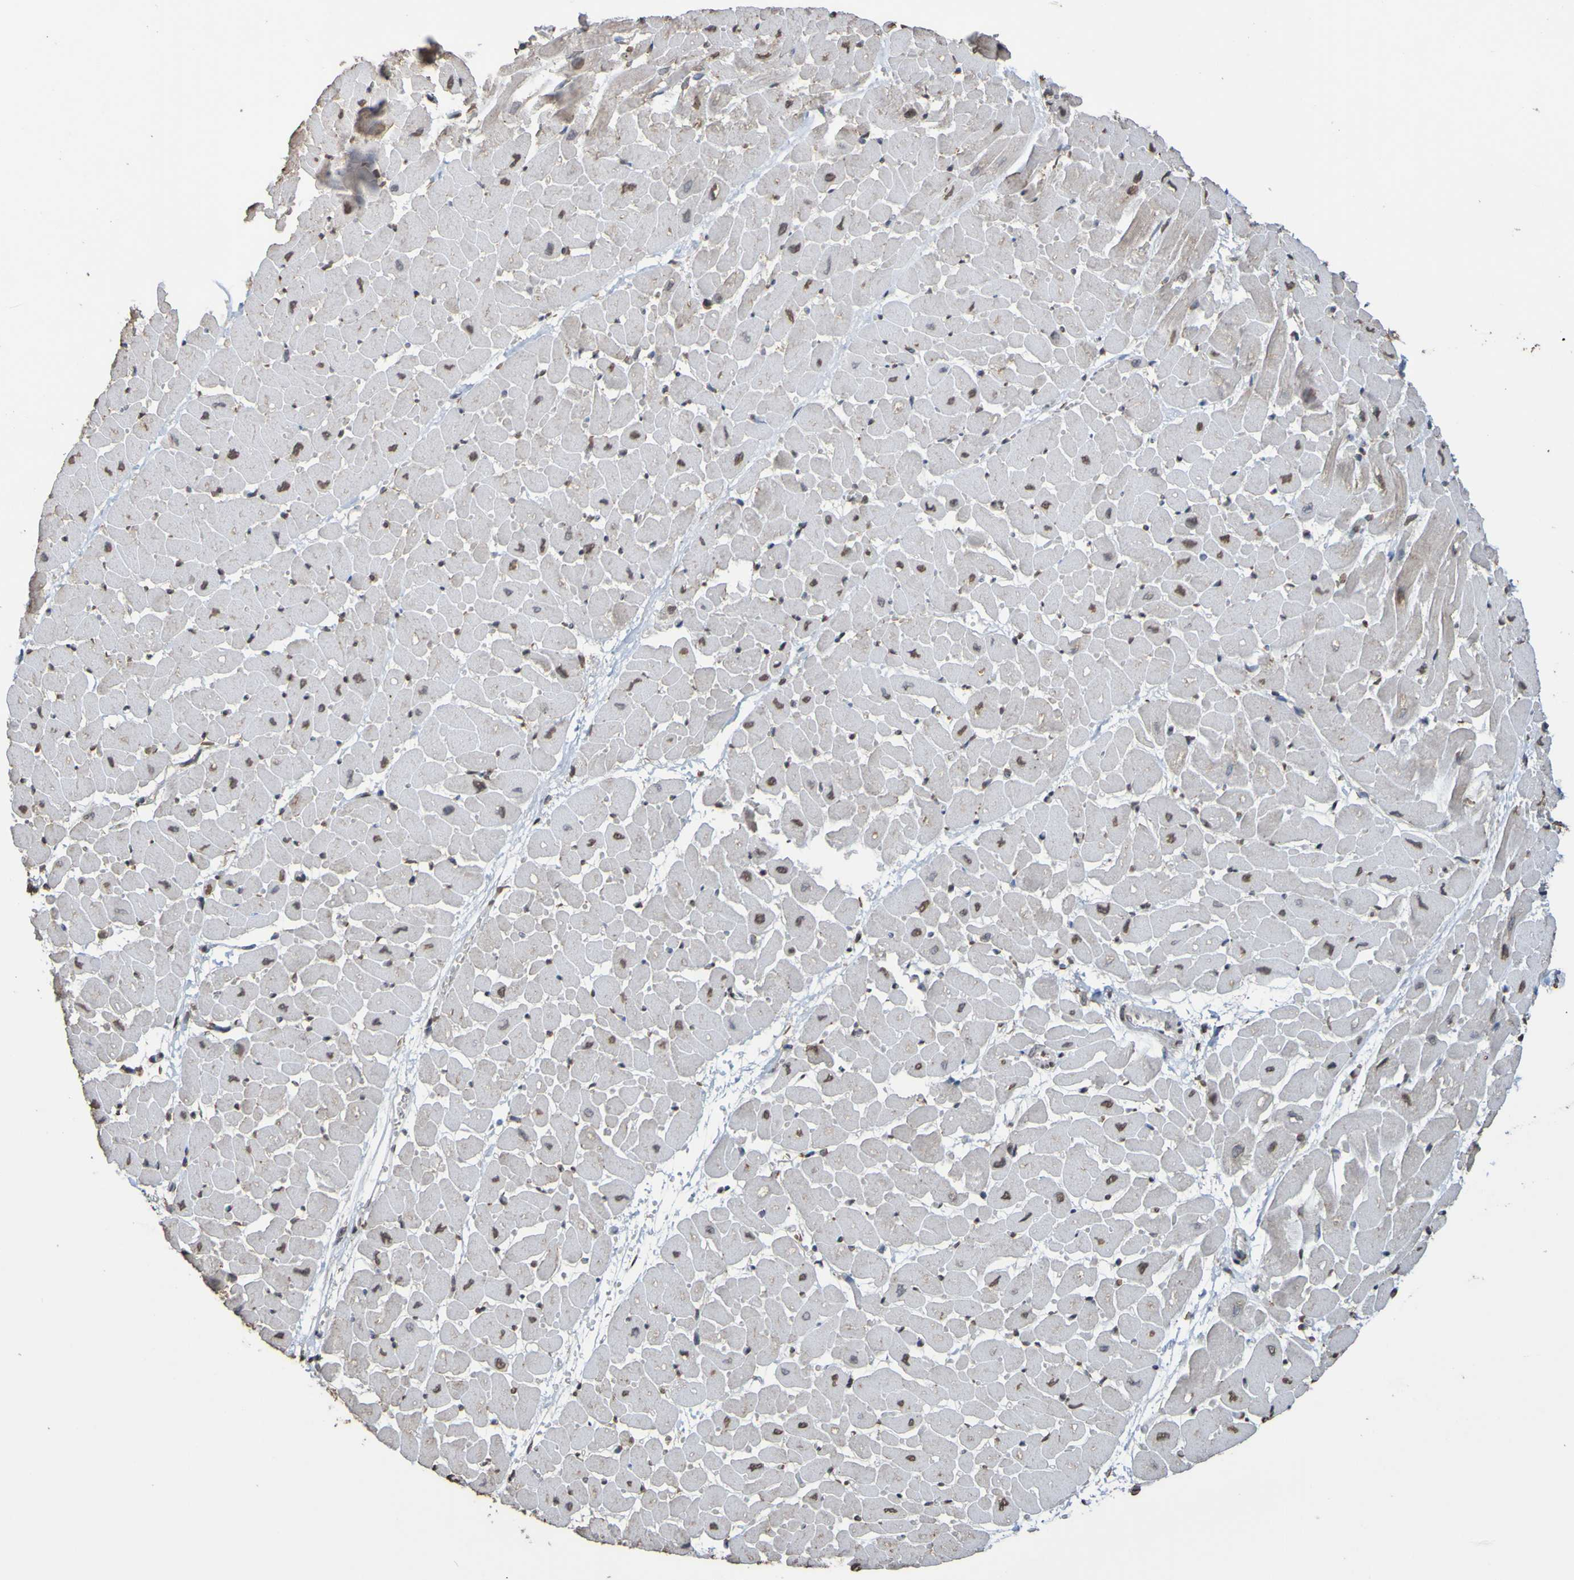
{"staining": {"intensity": "moderate", "quantity": "25%-75%", "location": "nuclear"}, "tissue": "heart muscle", "cell_type": "Cardiomyocytes", "image_type": "normal", "snomed": [{"axis": "morphology", "description": "Normal tissue, NOS"}, {"axis": "topography", "description": "Heart"}], "caption": "An immunohistochemistry (IHC) micrograph of benign tissue is shown. Protein staining in brown highlights moderate nuclear positivity in heart muscle within cardiomyocytes. The staining was performed using DAB, with brown indicating positive protein expression. Nuclei are stained blue with hematoxylin.", "gene": "ALKBH2", "patient": {"sex": "male", "age": 45}}